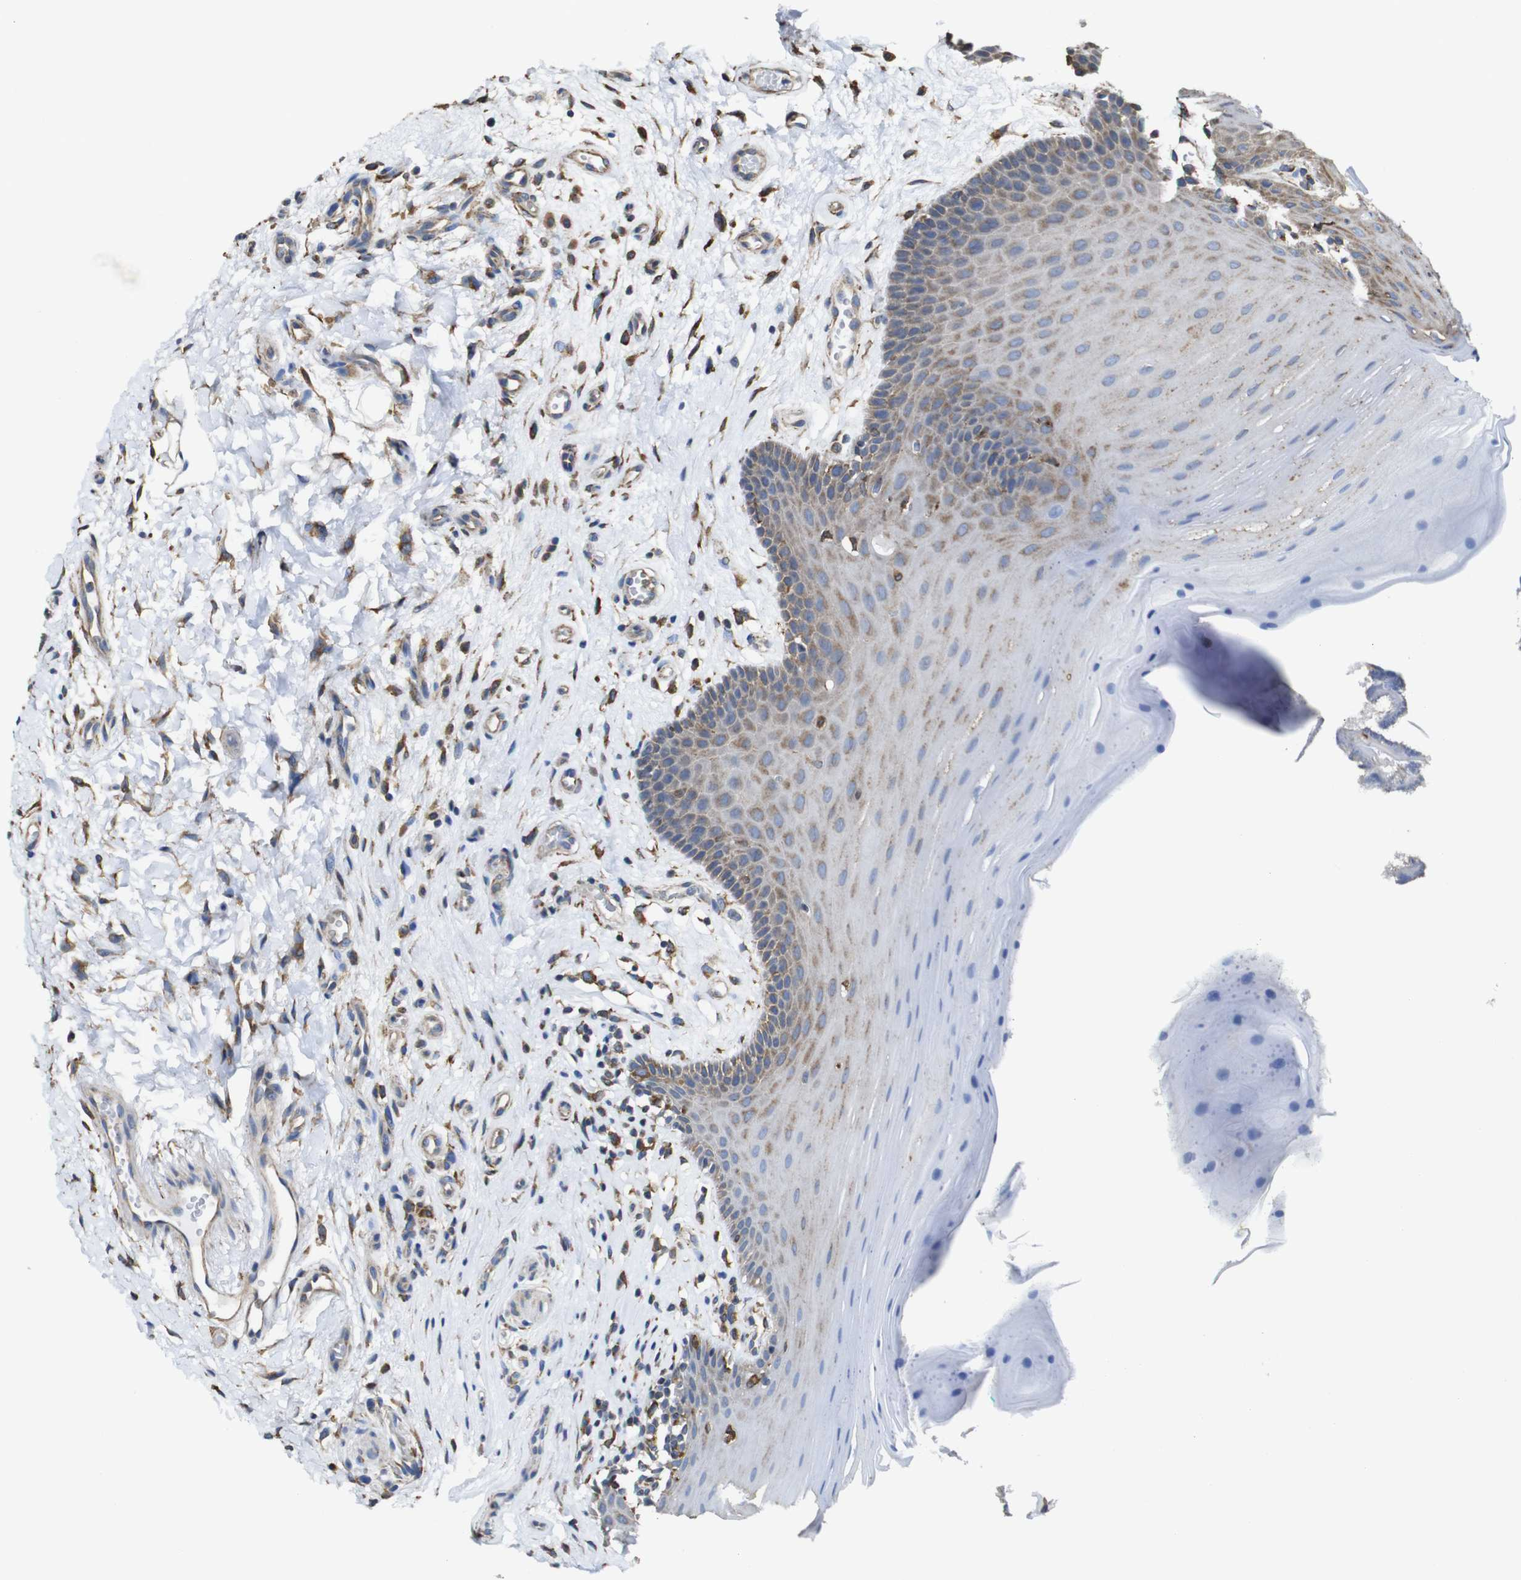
{"staining": {"intensity": "weak", "quantity": ">75%", "location": "cytoplasmic/membranous"}, "tissue": "oral mucosa", "cell_type": "Squamous epithelial cells", "image_type": "normal", "snomed": [{"axis": "morphology", "description": "Normal tissue, NOS"}, {"axis": "topography", "description": "Skeletal muscle"}, {"axis": "topography", "description": "Oral tissue"}], "caption": "Immunohistochemical staining of unremarkable human oral mucosa shows low levels of weak cytoplasmic/membranous positivity in about >75% of squamous epithelial cells. The staining is performed using DAB brown chromogen to label protein expression. The nuclei are counter-stained blue using hematoxylin.", "gene": "PPIB", "patient": {"sex": "male", "age": 58}}